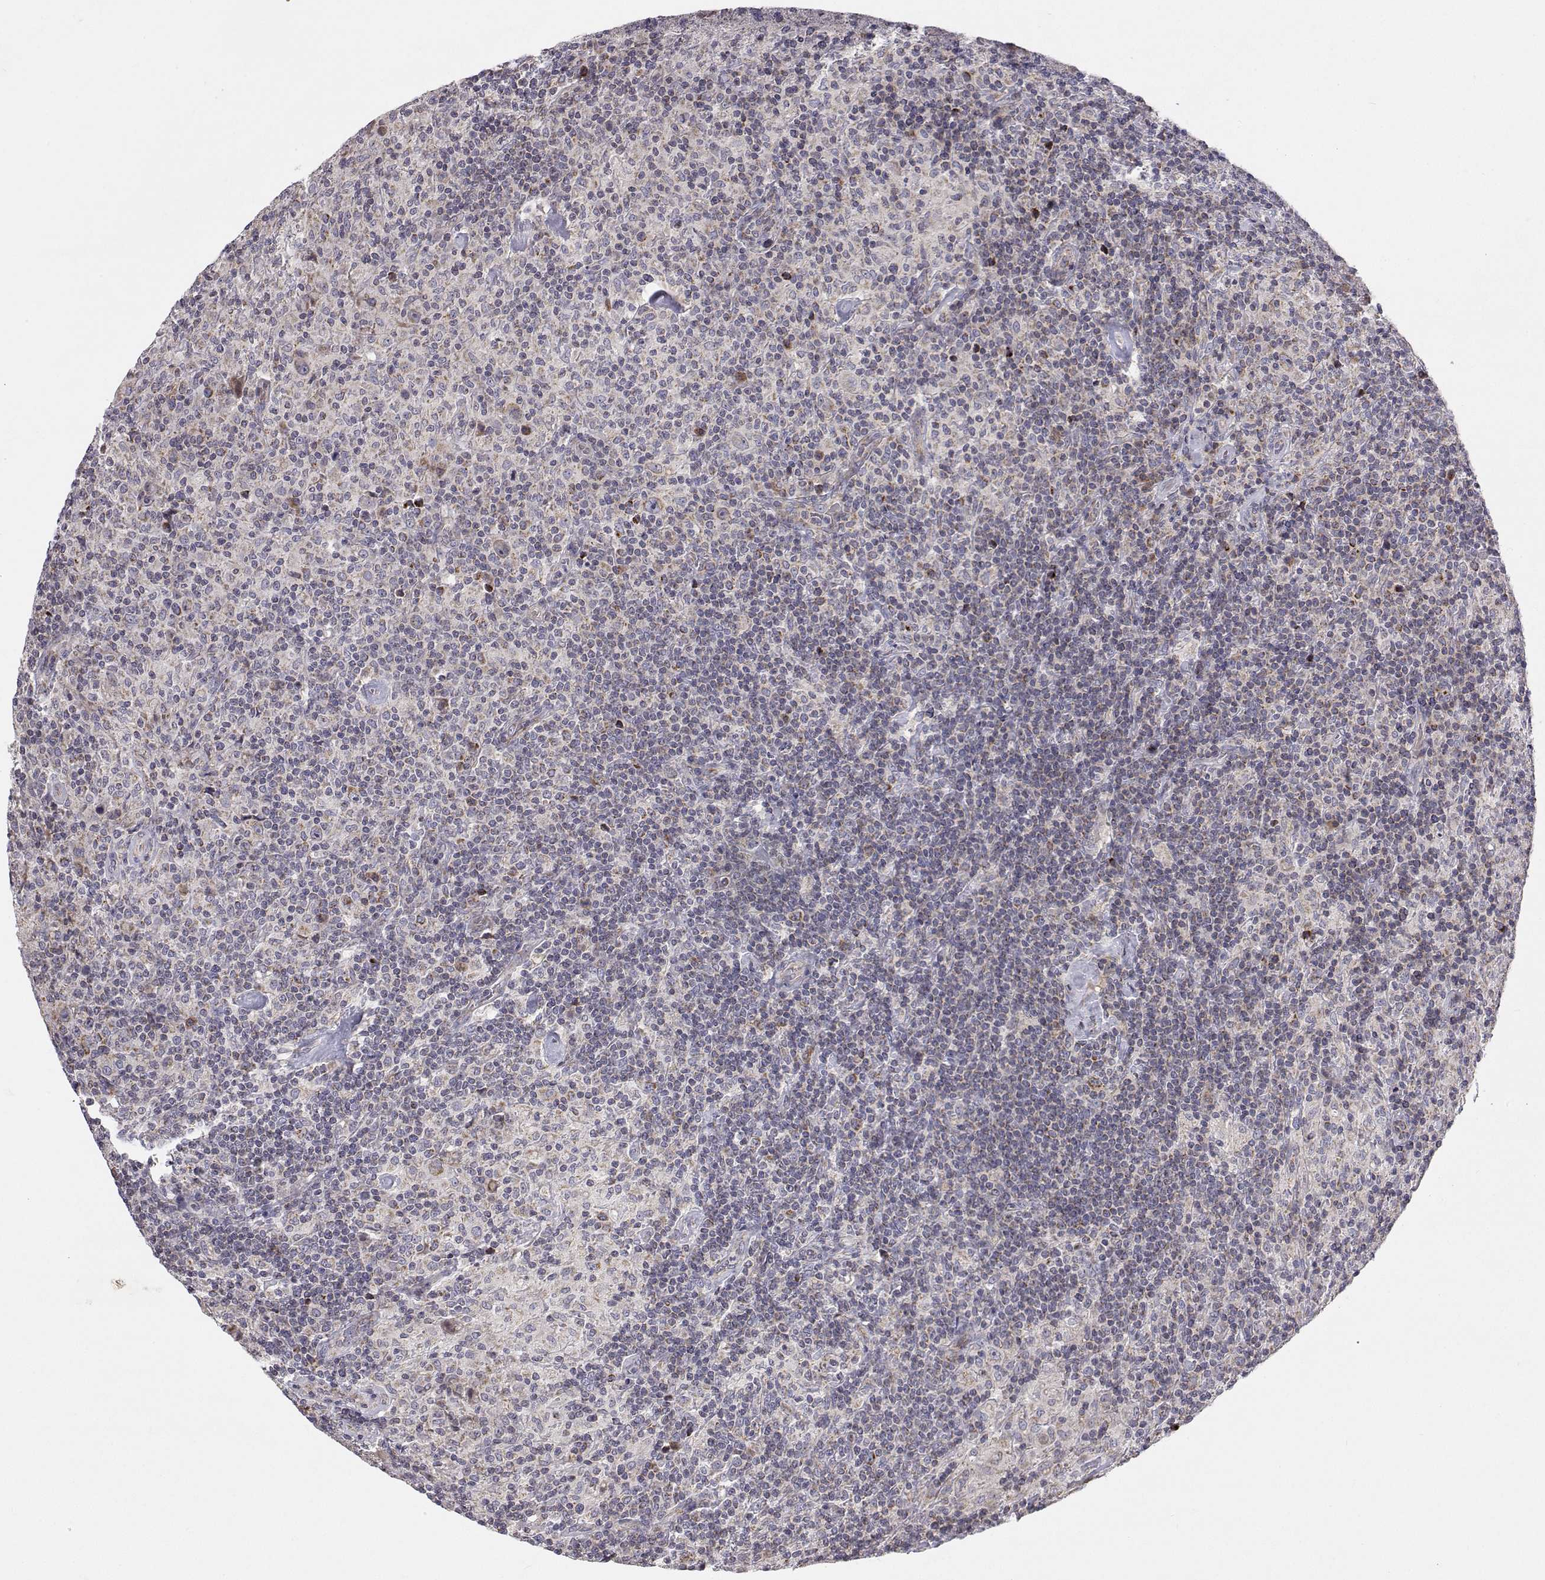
{"staining": {"intensity": "moderate", "quantity": "25%-75%", "location": "cytoplasmic/membranous"}, "tissue": "lymphoma", "cell_type": "Tumor cells", "image_type": "cancer", "snomed": [{"axis": "morphology", "description": "Hodgkin's disease, NOS"}, {"axis": "topography", "description": "Lymph node"}], "caption": "Immunohistochemical staining of human Hodgkin's disease reveals medium levels of moderate cytoplasmic/membranous expression in approximately 25%-75% of tumor cells. (DAB (3,3'-diaminobenzidine) IHC, brown staining for protein, blue staining for nuclei).", "gene": "MRPL3", "patient": {"sex": "male", "age": 70}}